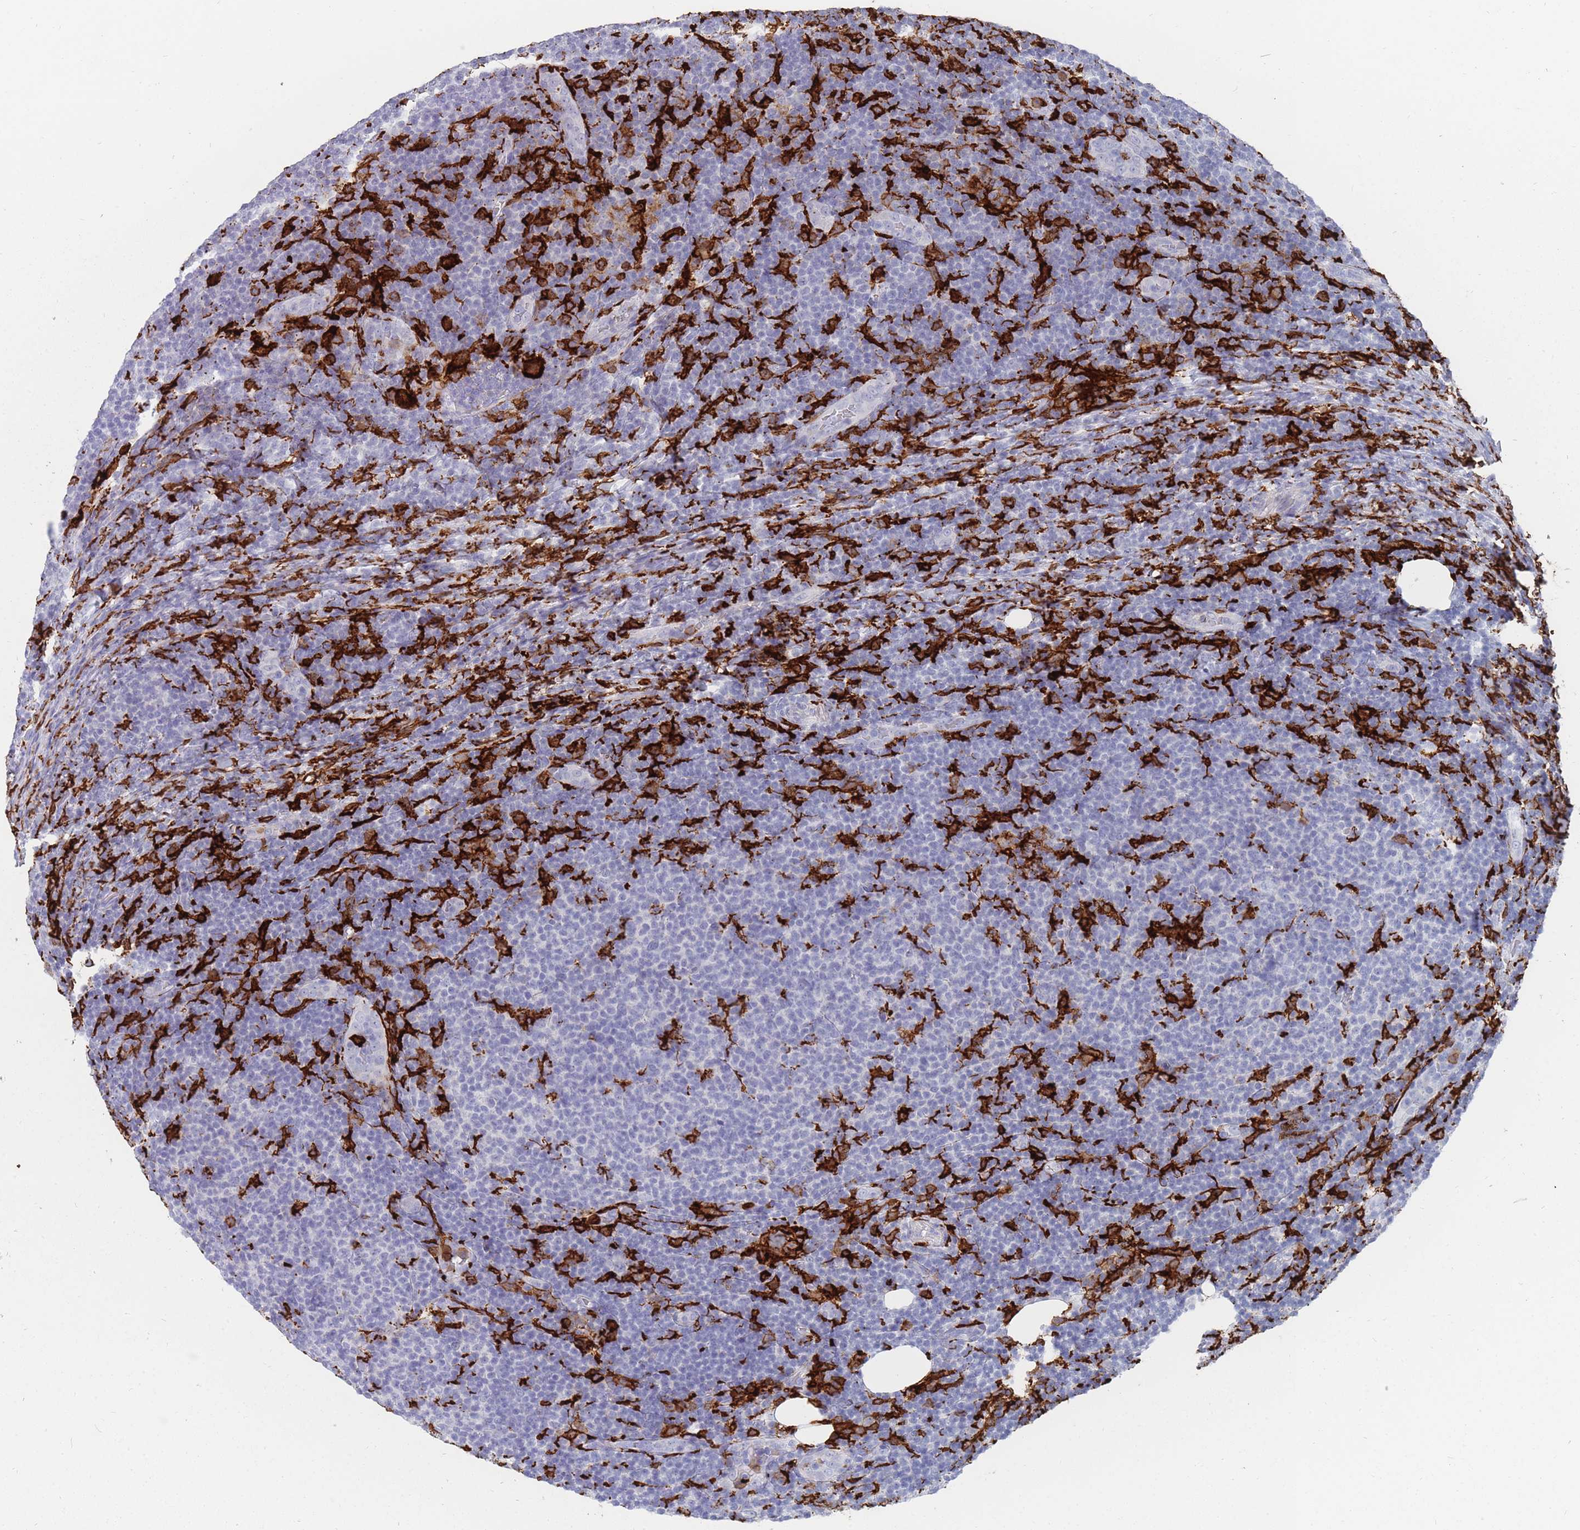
{"staining": {"intensity": "negative", "quantity": "none", "location": "none"}, "tissue": "lymphoma", "cell_type": "Tumor cells", "image_type": "cancer", "snomed": [{"axis": "morphology", "description": "Malignant lymphoma, non-Hodgkin's type, Low grade"}, {"axis": "topography", "description": "Lymph node"}], "caption": "Lymphoma stained for a protein using immunohistochemistry (IHC) shows no expression tumor cells.", "gene": "AIF1", "patient": {"sex": "male", "age": 66}}